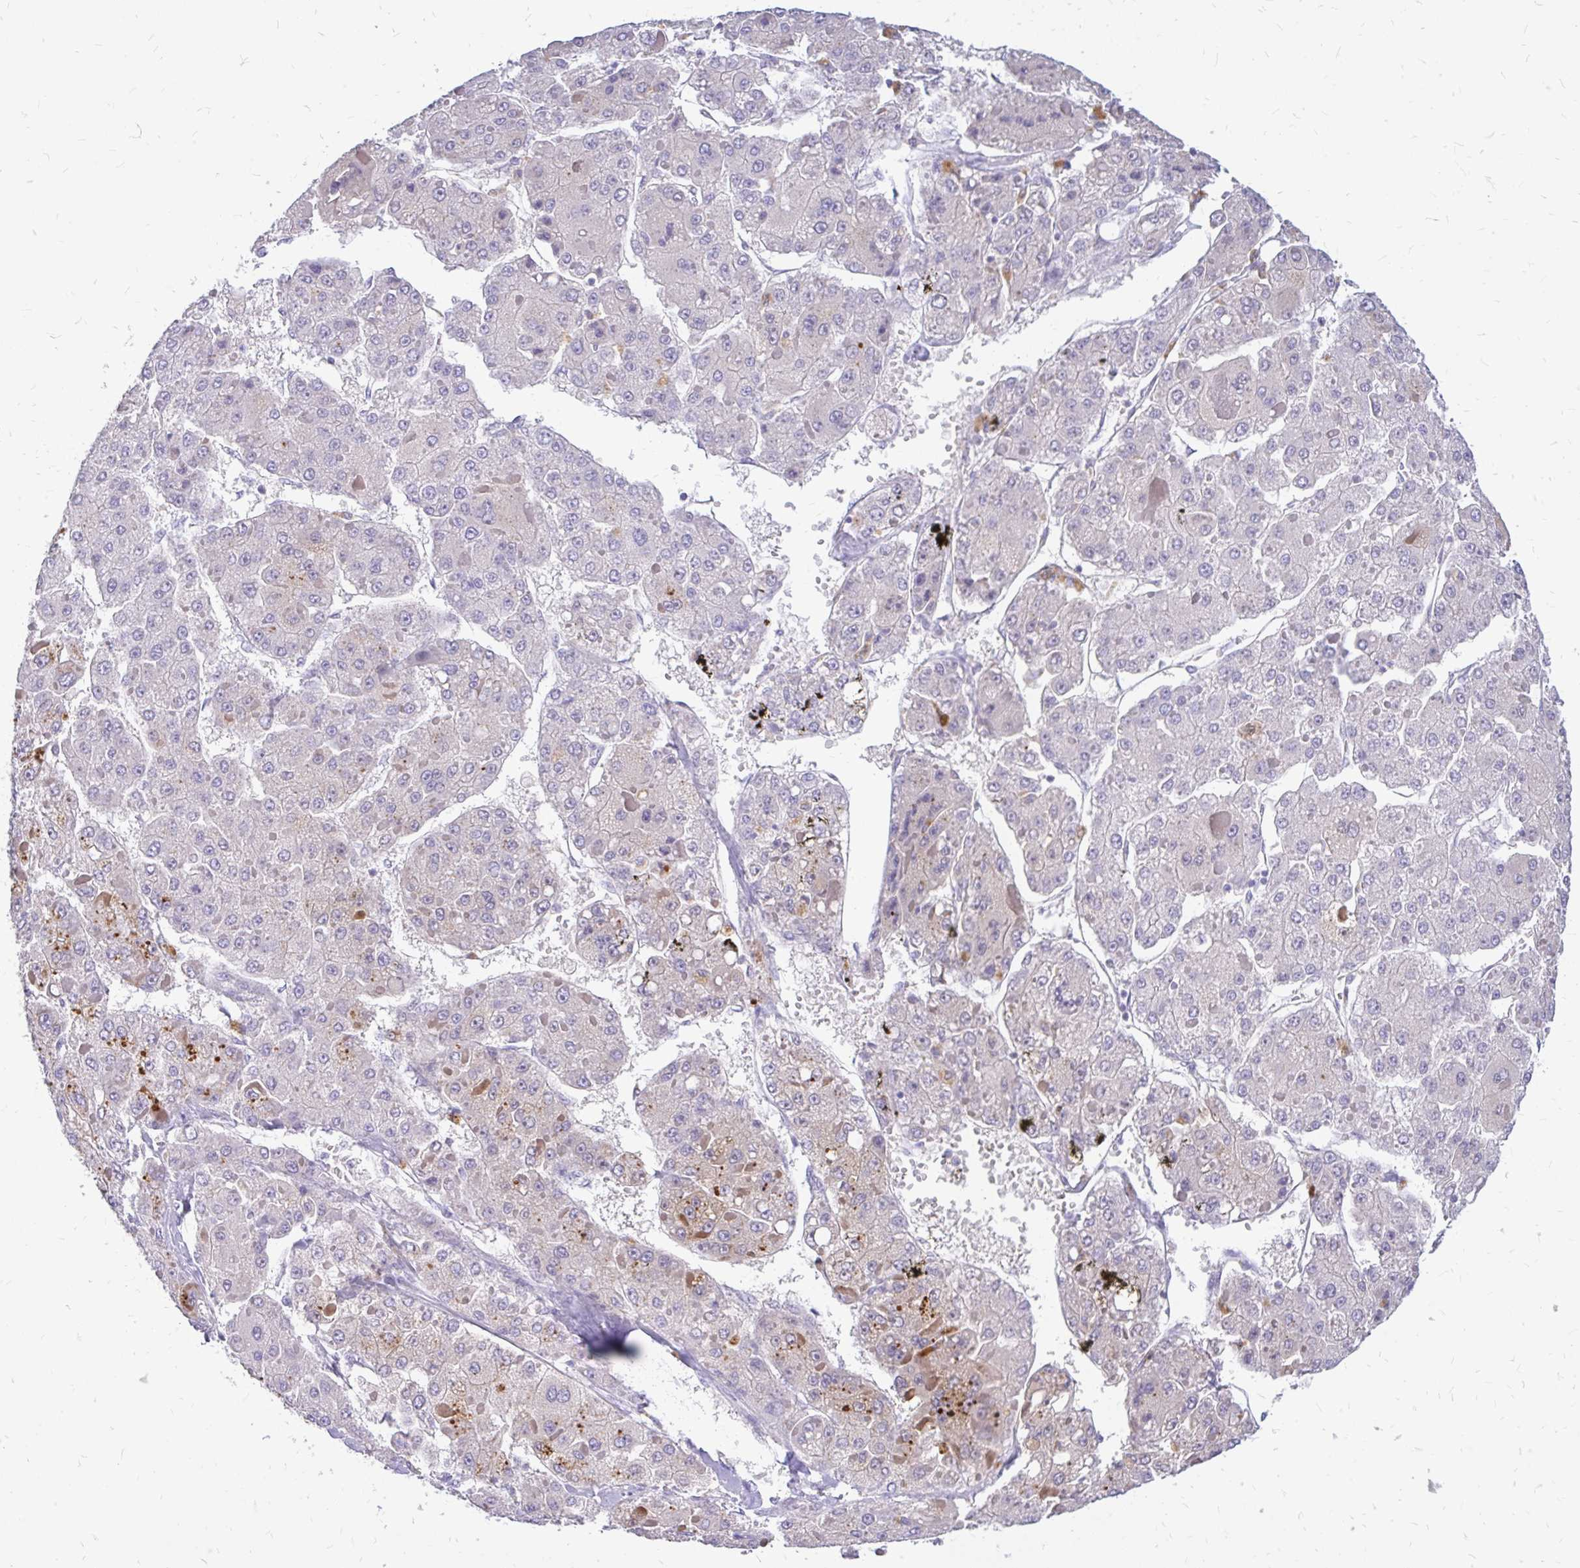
{"staining": {"intensity": "negative", "quantity": "none", "location": "none"}, "tissue": "liver cancer", "cell_type": "Tumor cells", "image_type": "cancer", "snomed": [{"axis": "morphology", "description": "Carcinoma, Hepatocellular, NOS"}, {"axis": "topography", "description": "Liver"}], "caption": "The image reveals no staining of tumor cells in liver cancer.", "gene": "MAP1LC3A", "patient": {"sex": "female", "age": 73}}